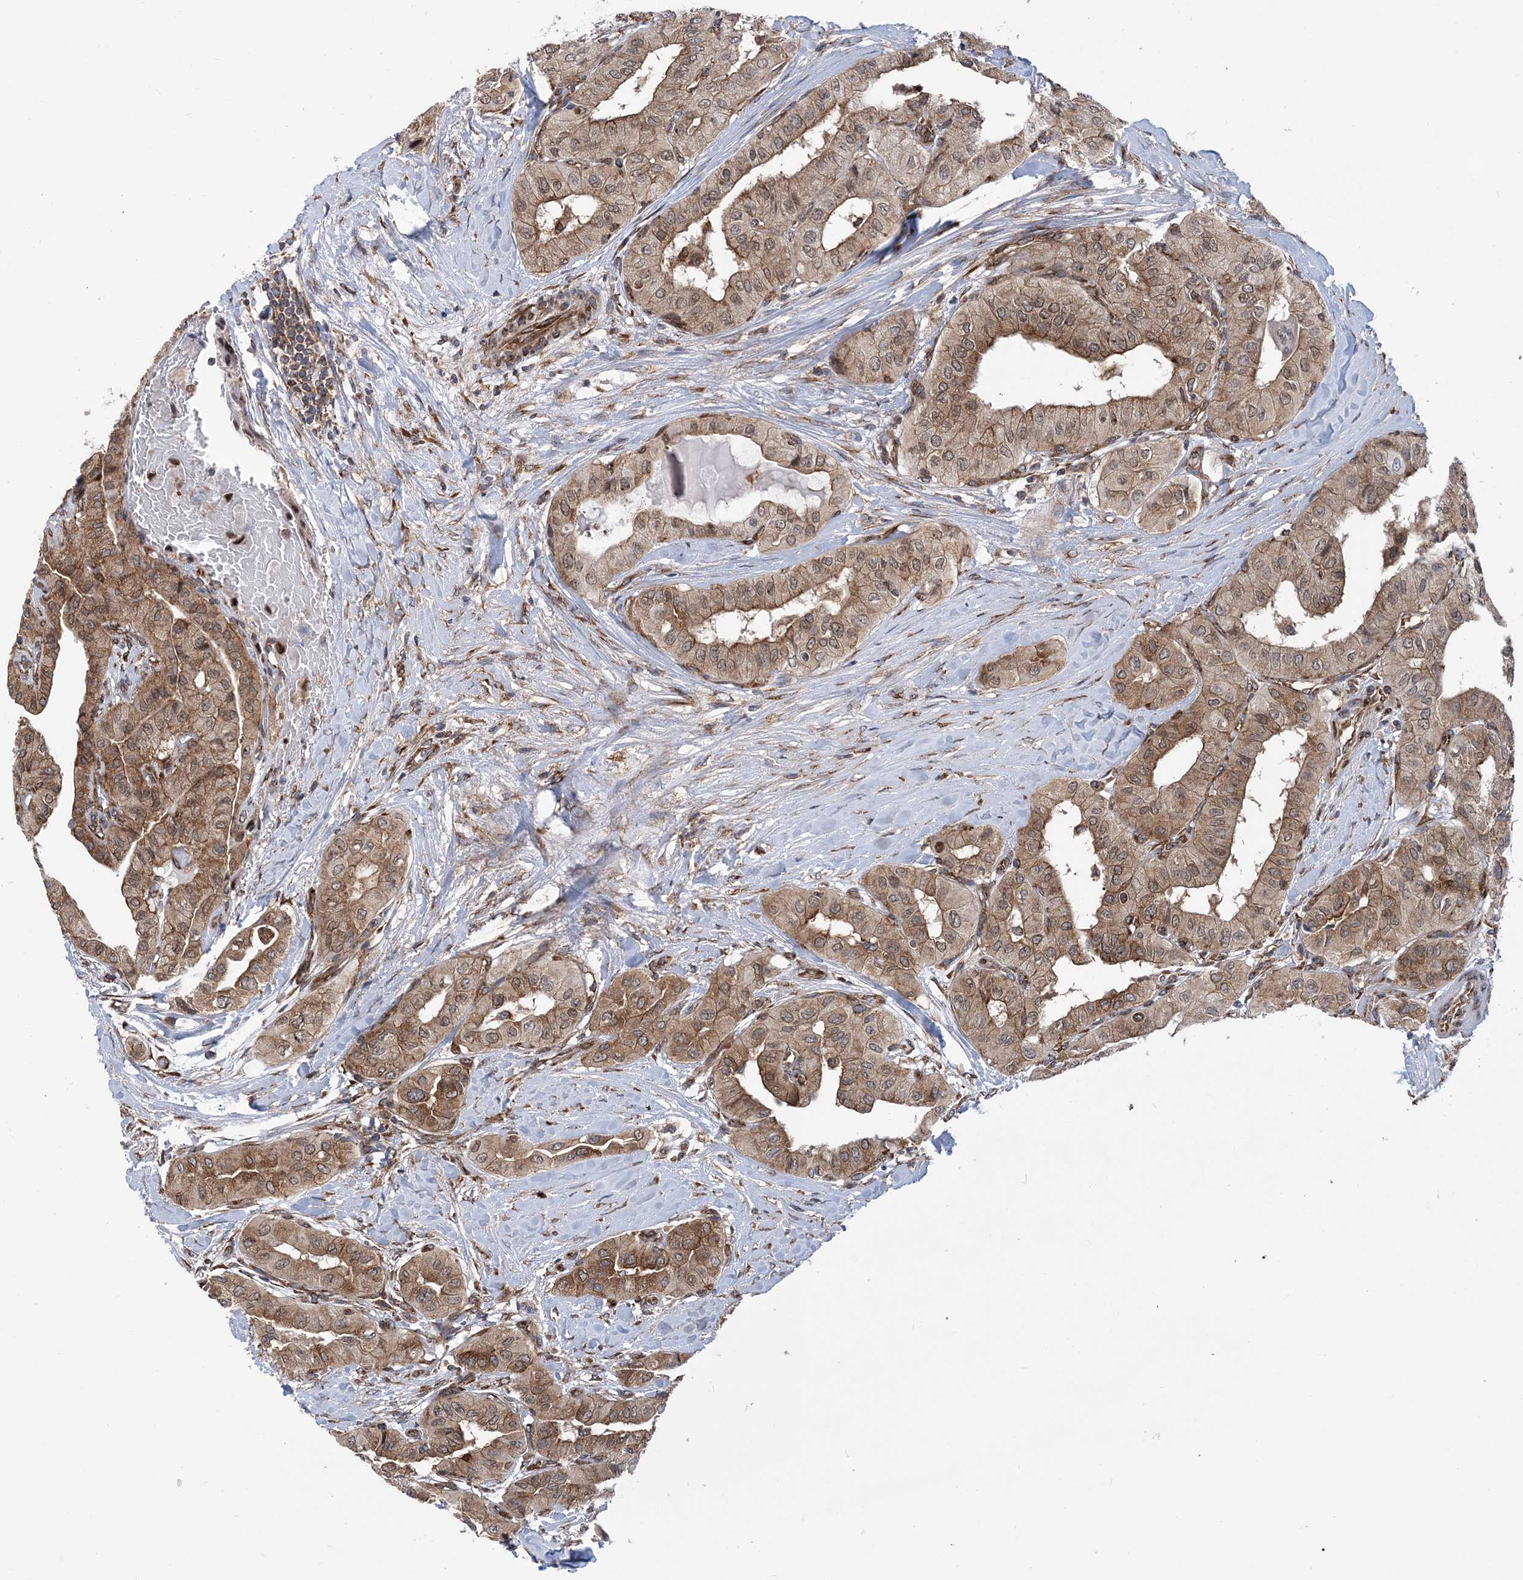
{"staining": {"intensity": "moderate", "quantity": ">75%", "location": "cytoplasmic/membranous,nuclear"}, "tissue": "thyroid cancer", "cell_type": "Tumor cells", "image_type": "cancer", "snomed": [{"axis": "morphology", "description": "Papillary adenocarcinoma, NOS"}, {"axis": "topography", "description": "Thyroid gland"}], "caption": "This is an image of IHC staining of thyroid cancer, which shows moderate positivity in the cytoplasmic/membranous and nuclear of tumor cells.", "gene": "PHF1", "patient": {"sex": "female", "age": 59}}